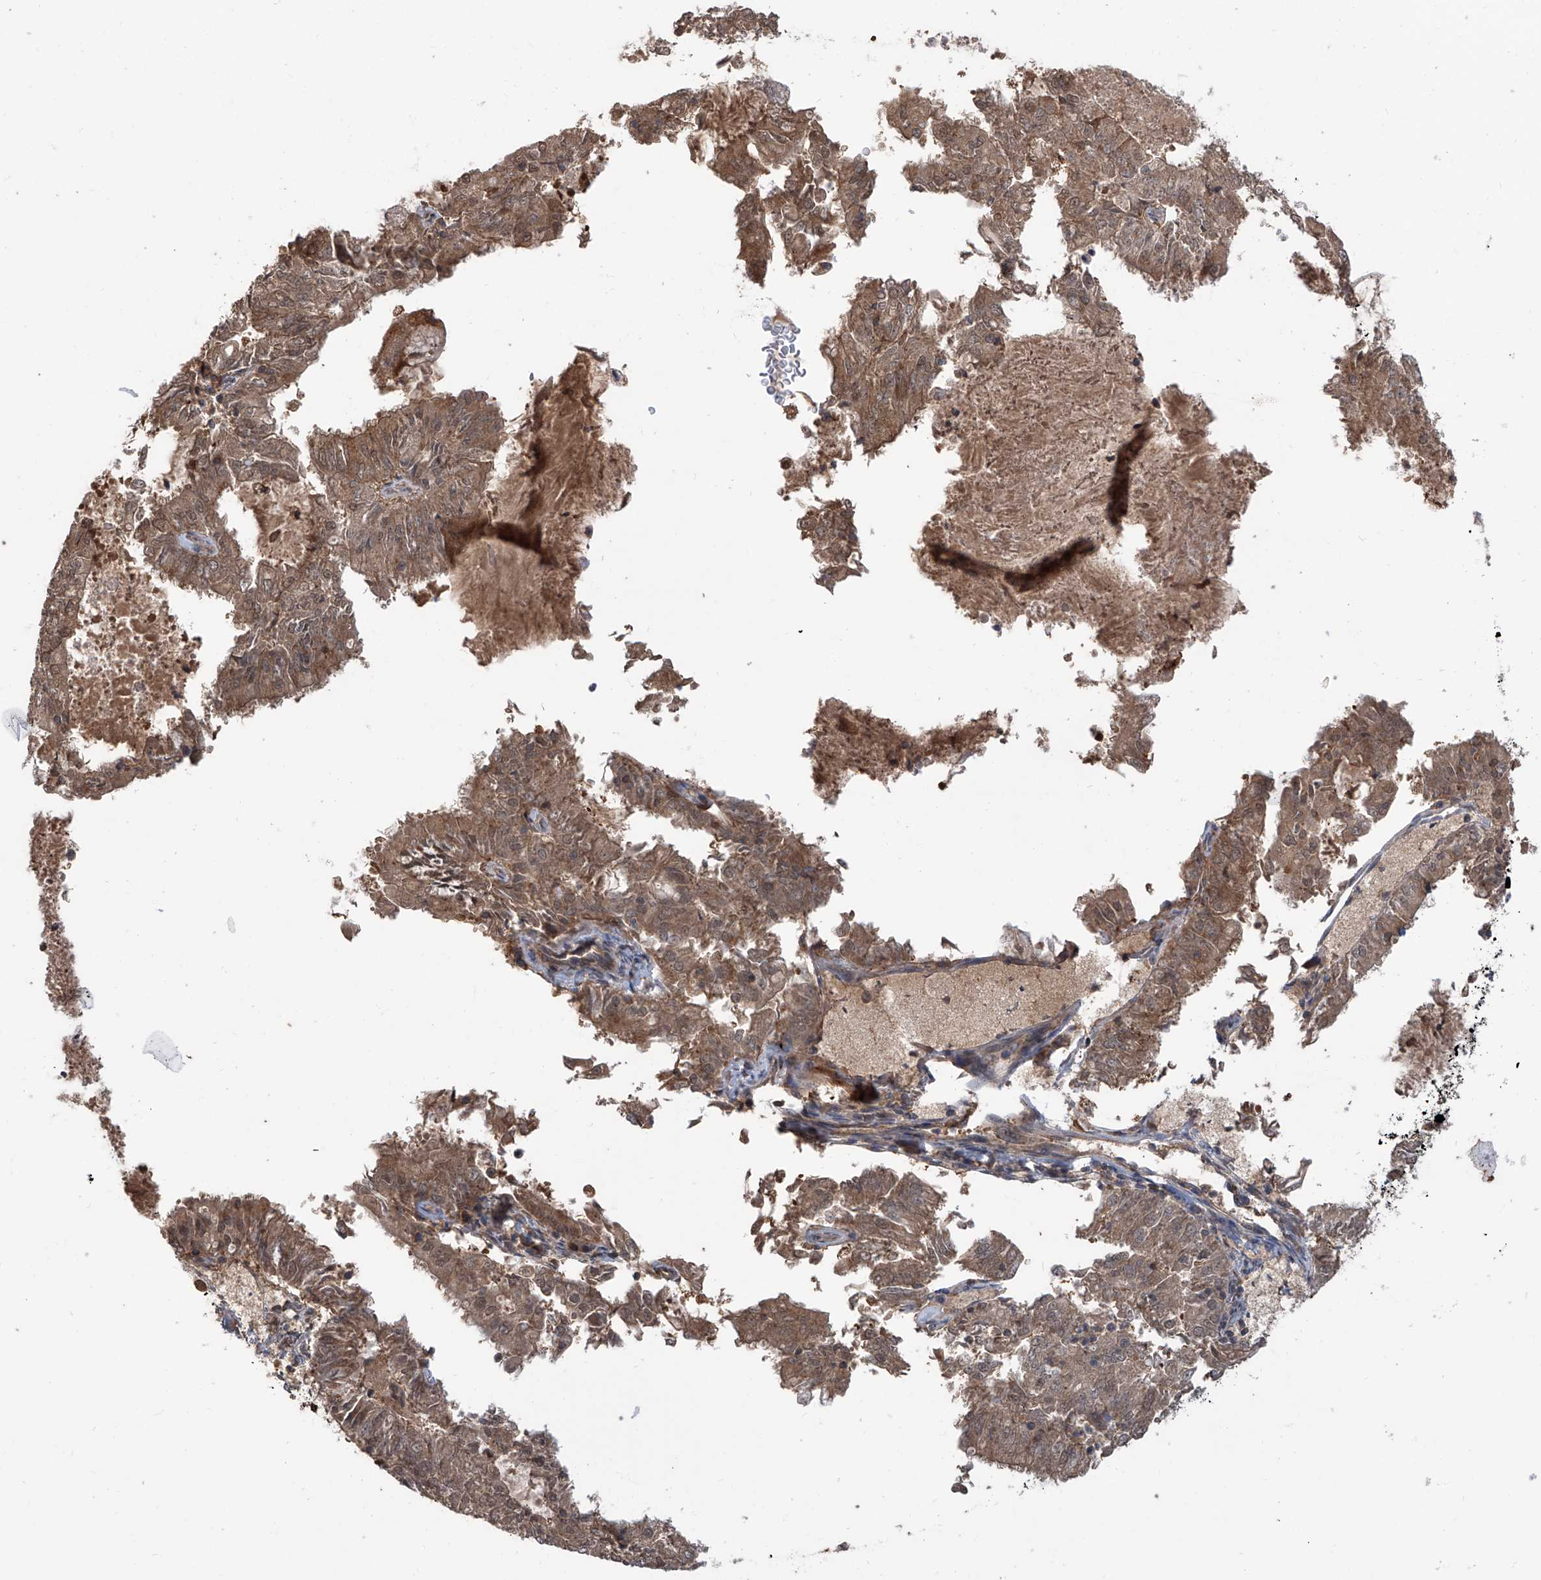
{"staining": {"intensity": "weak", "quantity": ">75%", "location": "cytoplasmic/membranous"}, "tissue": "endometrial cancer", "cell_type": "Tumor cells", "image_type": "cancer", "snomed": [{"axis": "morphology", "description": "Adenocarcinoma, NOS"}, {"axis": "topography", "description": "Endometrium"}], "caption": "Endometrial cancer (adenocarcinoma) stained for a protein displays weak cytoplasmic/membranous positivity in tumor cells.", "gene": "HOXC8", "patient": {"sex": "female", "age": 57}}